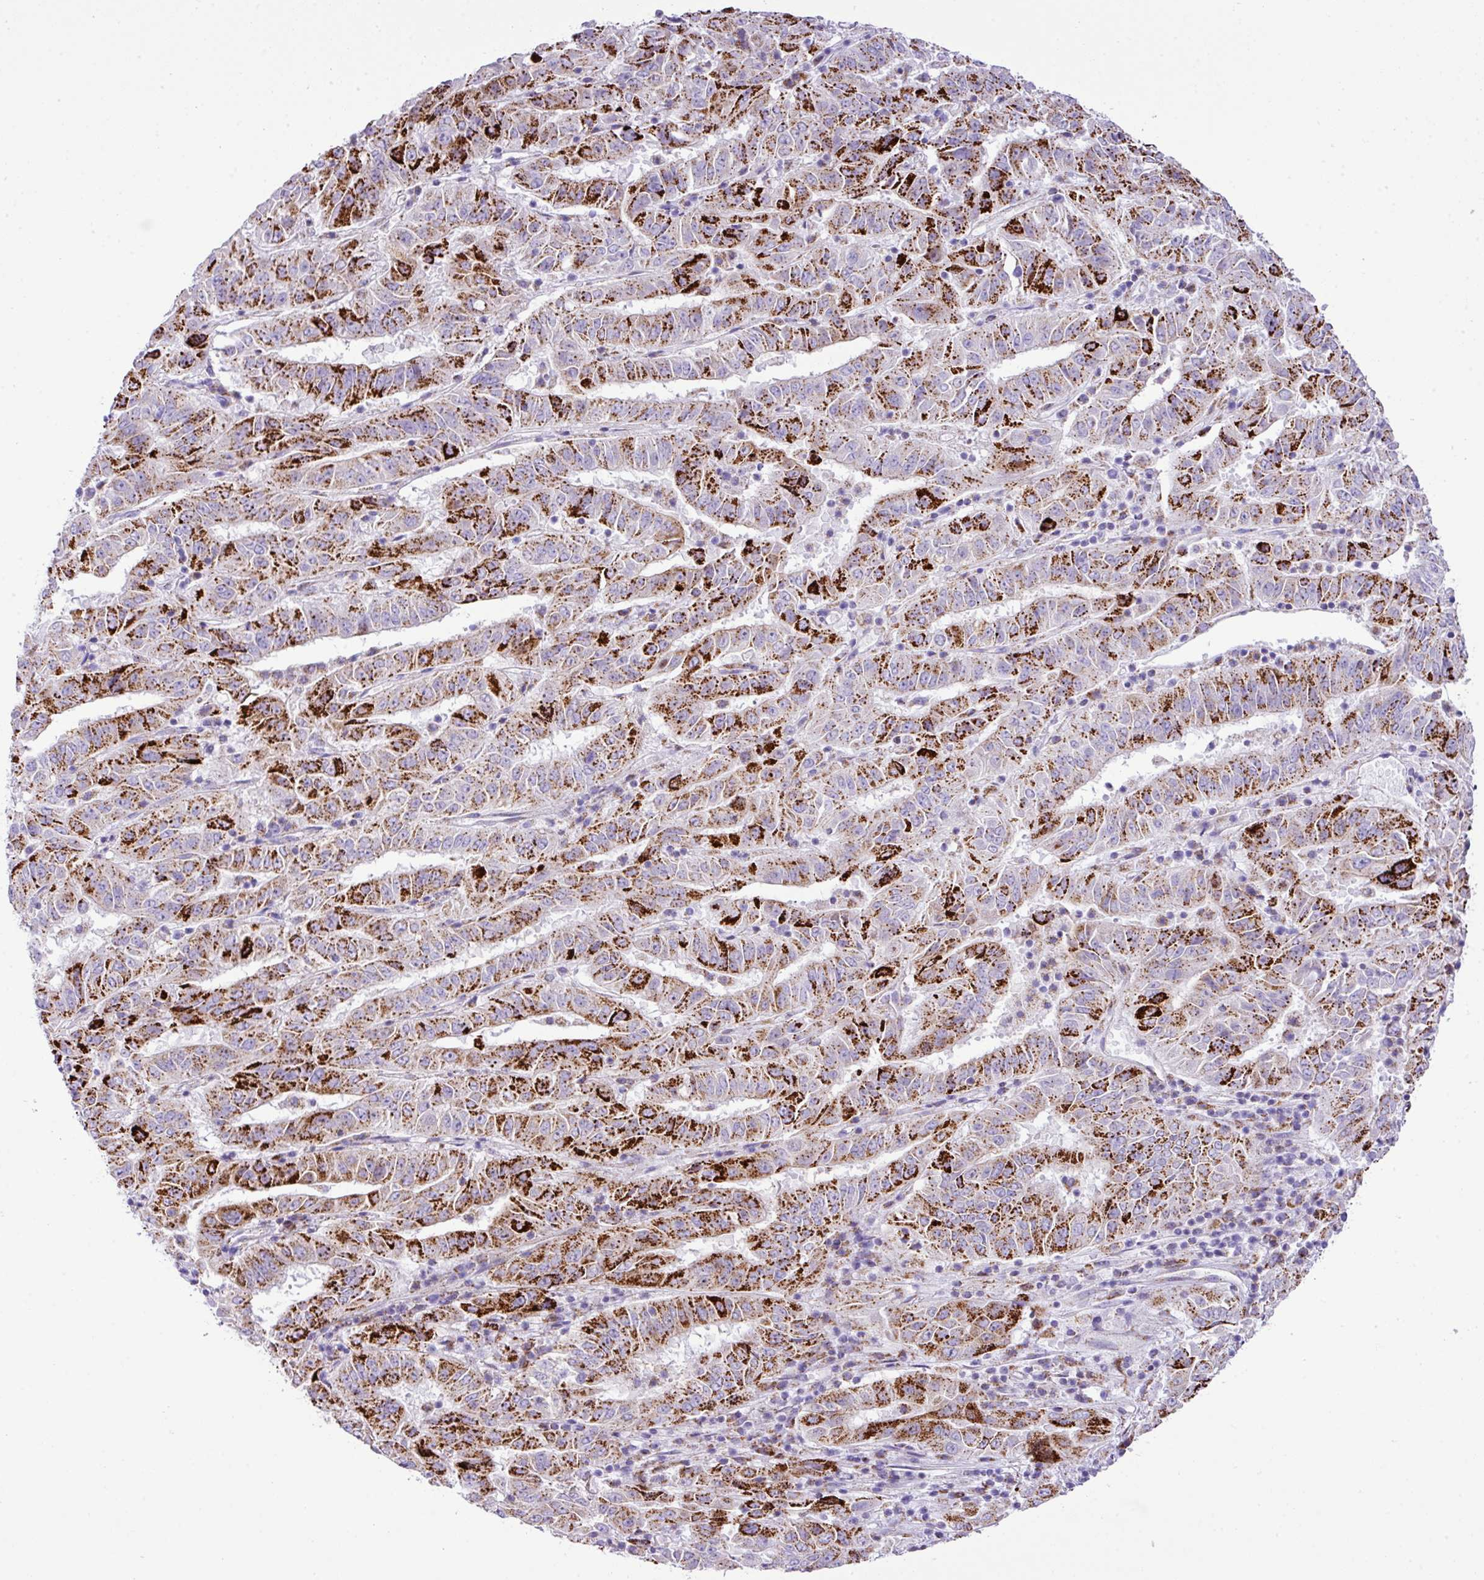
{"staining": {"intensity": "strong", "quantity": "25%-75%", "location": "cytoplasmic/membranous"}, "tissue": "pancreatic cancer", "cell_type": "Tumor cells", "image_type": "cancer", "snomed": [{"axis": "morphology", "description": "Adenocarcinoma, NOS"}, {"axis": "topography", "description": "Pancreas"}], "caption": "Immunohistochemical staining of human pancreatic adenocarcinoma shows high levels of strong cytoplasmic/membranous expression in approximately 25%-75% of tumor cells. The staining was performed using DAB (3,3'-diaminobenzidine), with brown indicating positive protein expression. Nuclei are stained blue with hematoxylin.", "gene": "RCAN2", "patient": {"sex": "male", "age": 63}}